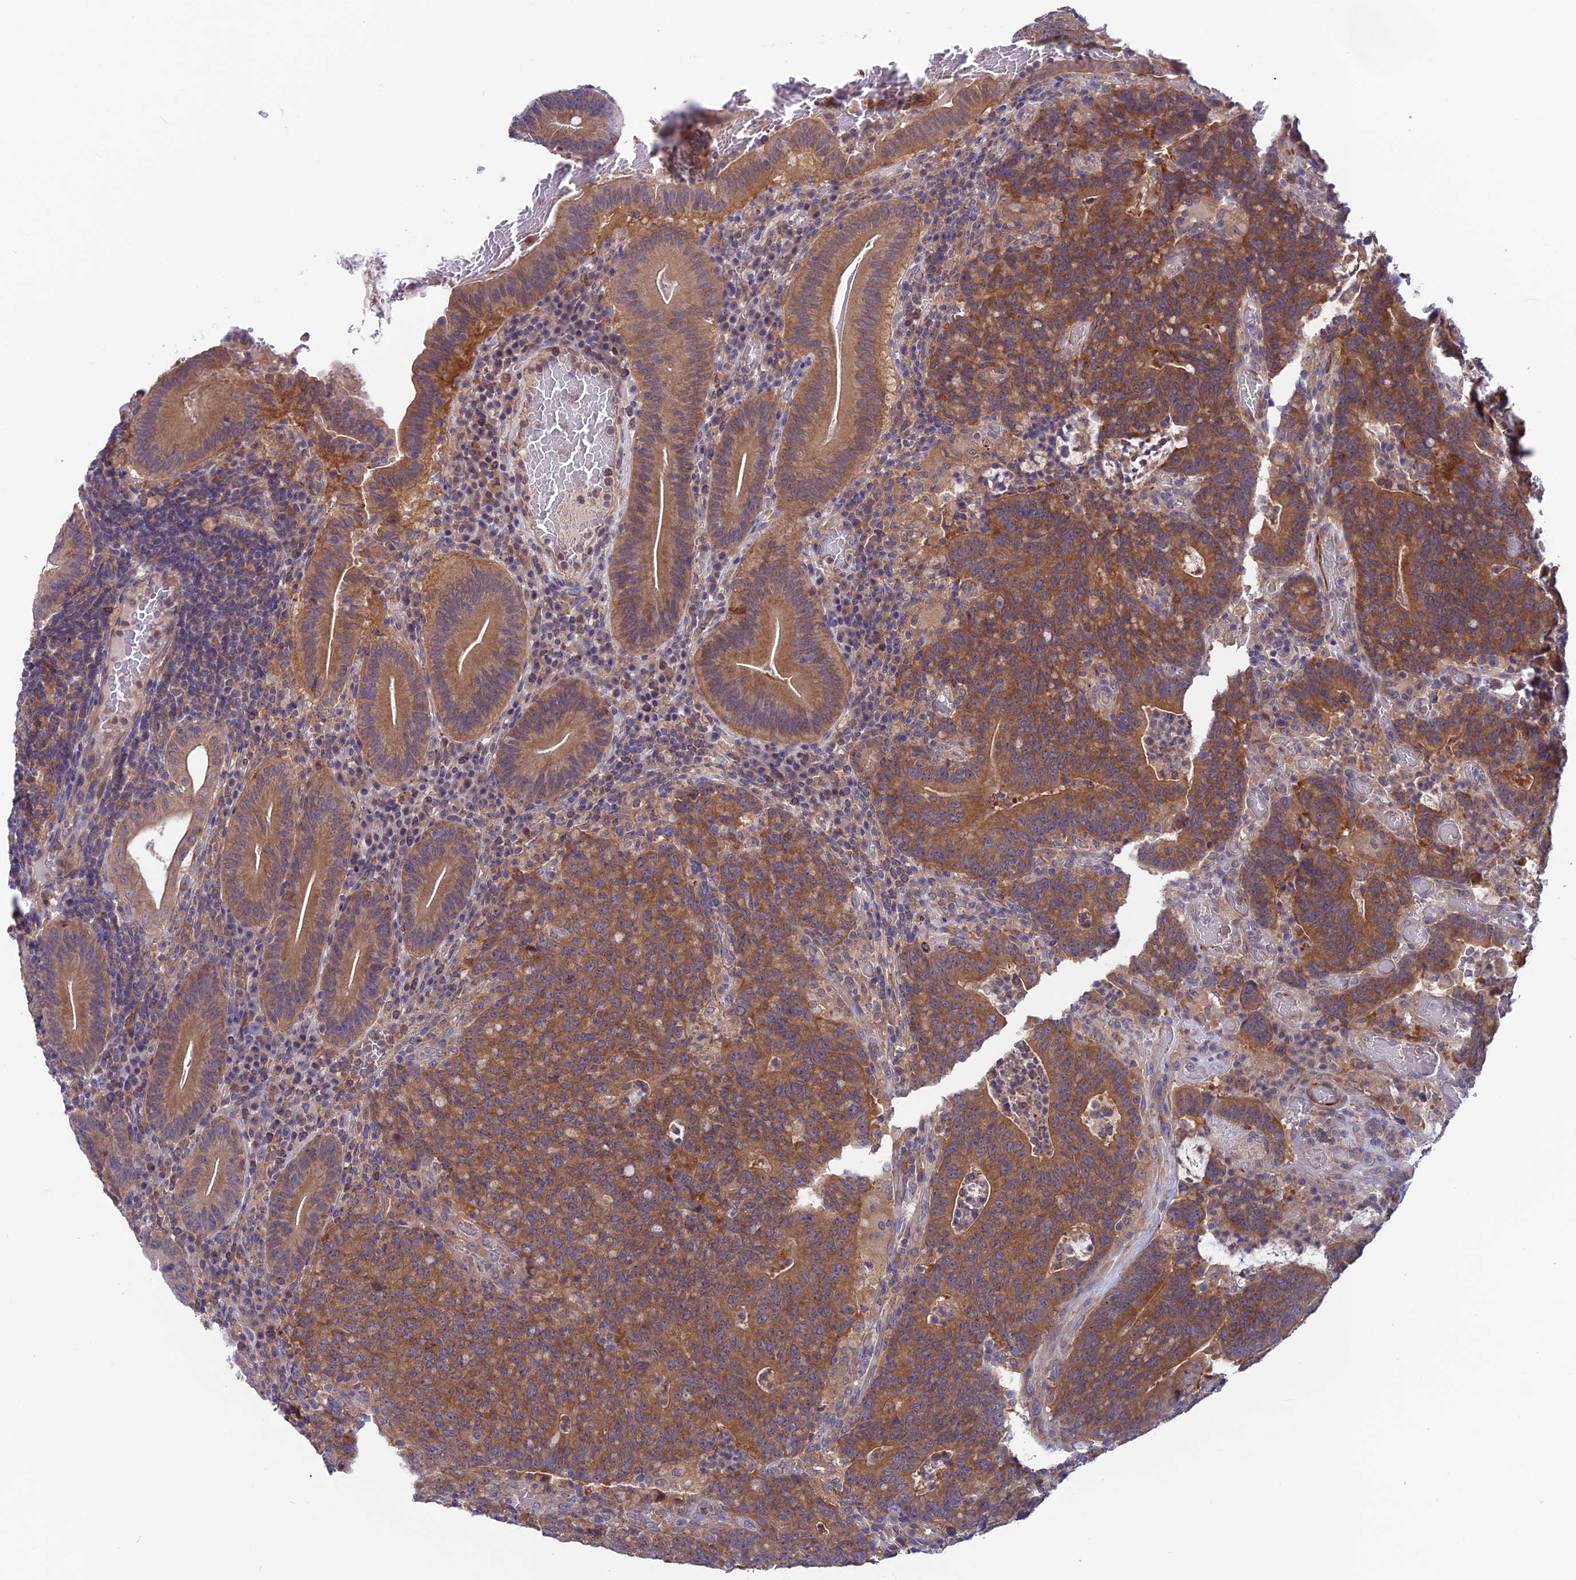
{"staining": {"intensity": "moderate", "quantity": ">75%", "location": "cytoplasmic/membranous"}, "tissue": "colorectal cancer", "cell_type": "Tumor cells", "image_type": "cancer", "snomed": [{"axis": "morphology", "description": "Normal tissue, NOS"}, {"axis": "morphology", "description": "Adenocarcinoma, NOS"}, {"axis": "topography", "description": "Colon"}], "caption": "Colorectal adenocarcinoma was stained to show a protein in brown. There is medium levels of moderate cytoplasmic/membranous expression in approximately >75% of tumor cells.", "gene": "MAST2", "patient": {"sex": "female", "age": 75}}